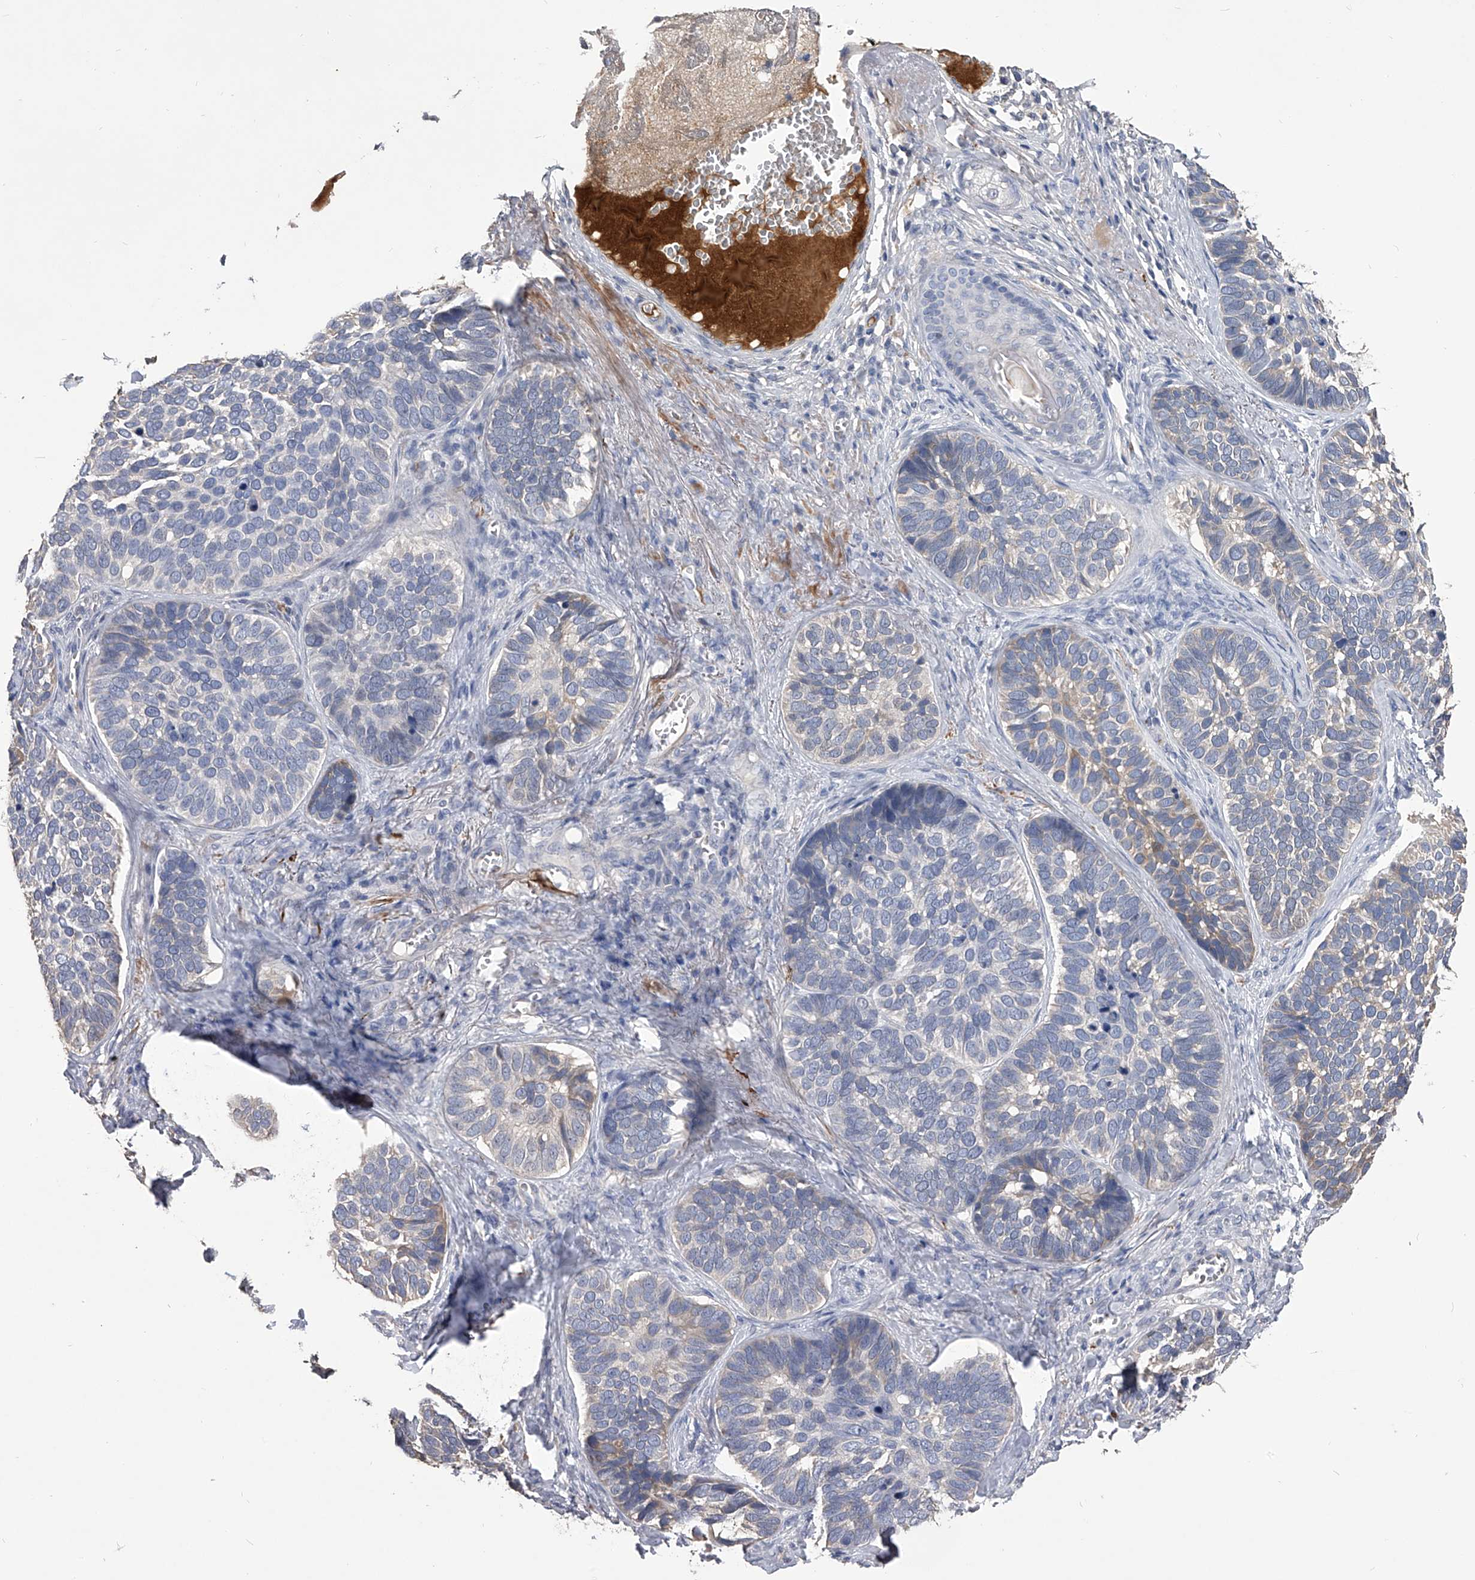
{"staining": {"intensity": "weak", "quantity": "<25%", "location": "cytoplasmic/membranous"}, "tissue": "skin cancer", "cell_type": "Tumor cells", "image_type": "cancer", "snomed": [{"axis": "morphology", "description": "Basal cell carcinoma"}, {"axis": "topography", "description": "Skin"}], "caption": "DAB (3,3'-diaminobenzidine) immunohistochemical staining of skin cancer (basal cell carcinoma) displays no significant expression in tumor cells.", "gene": "MDN1", "patient": {"sex": "male", "age": 62}}